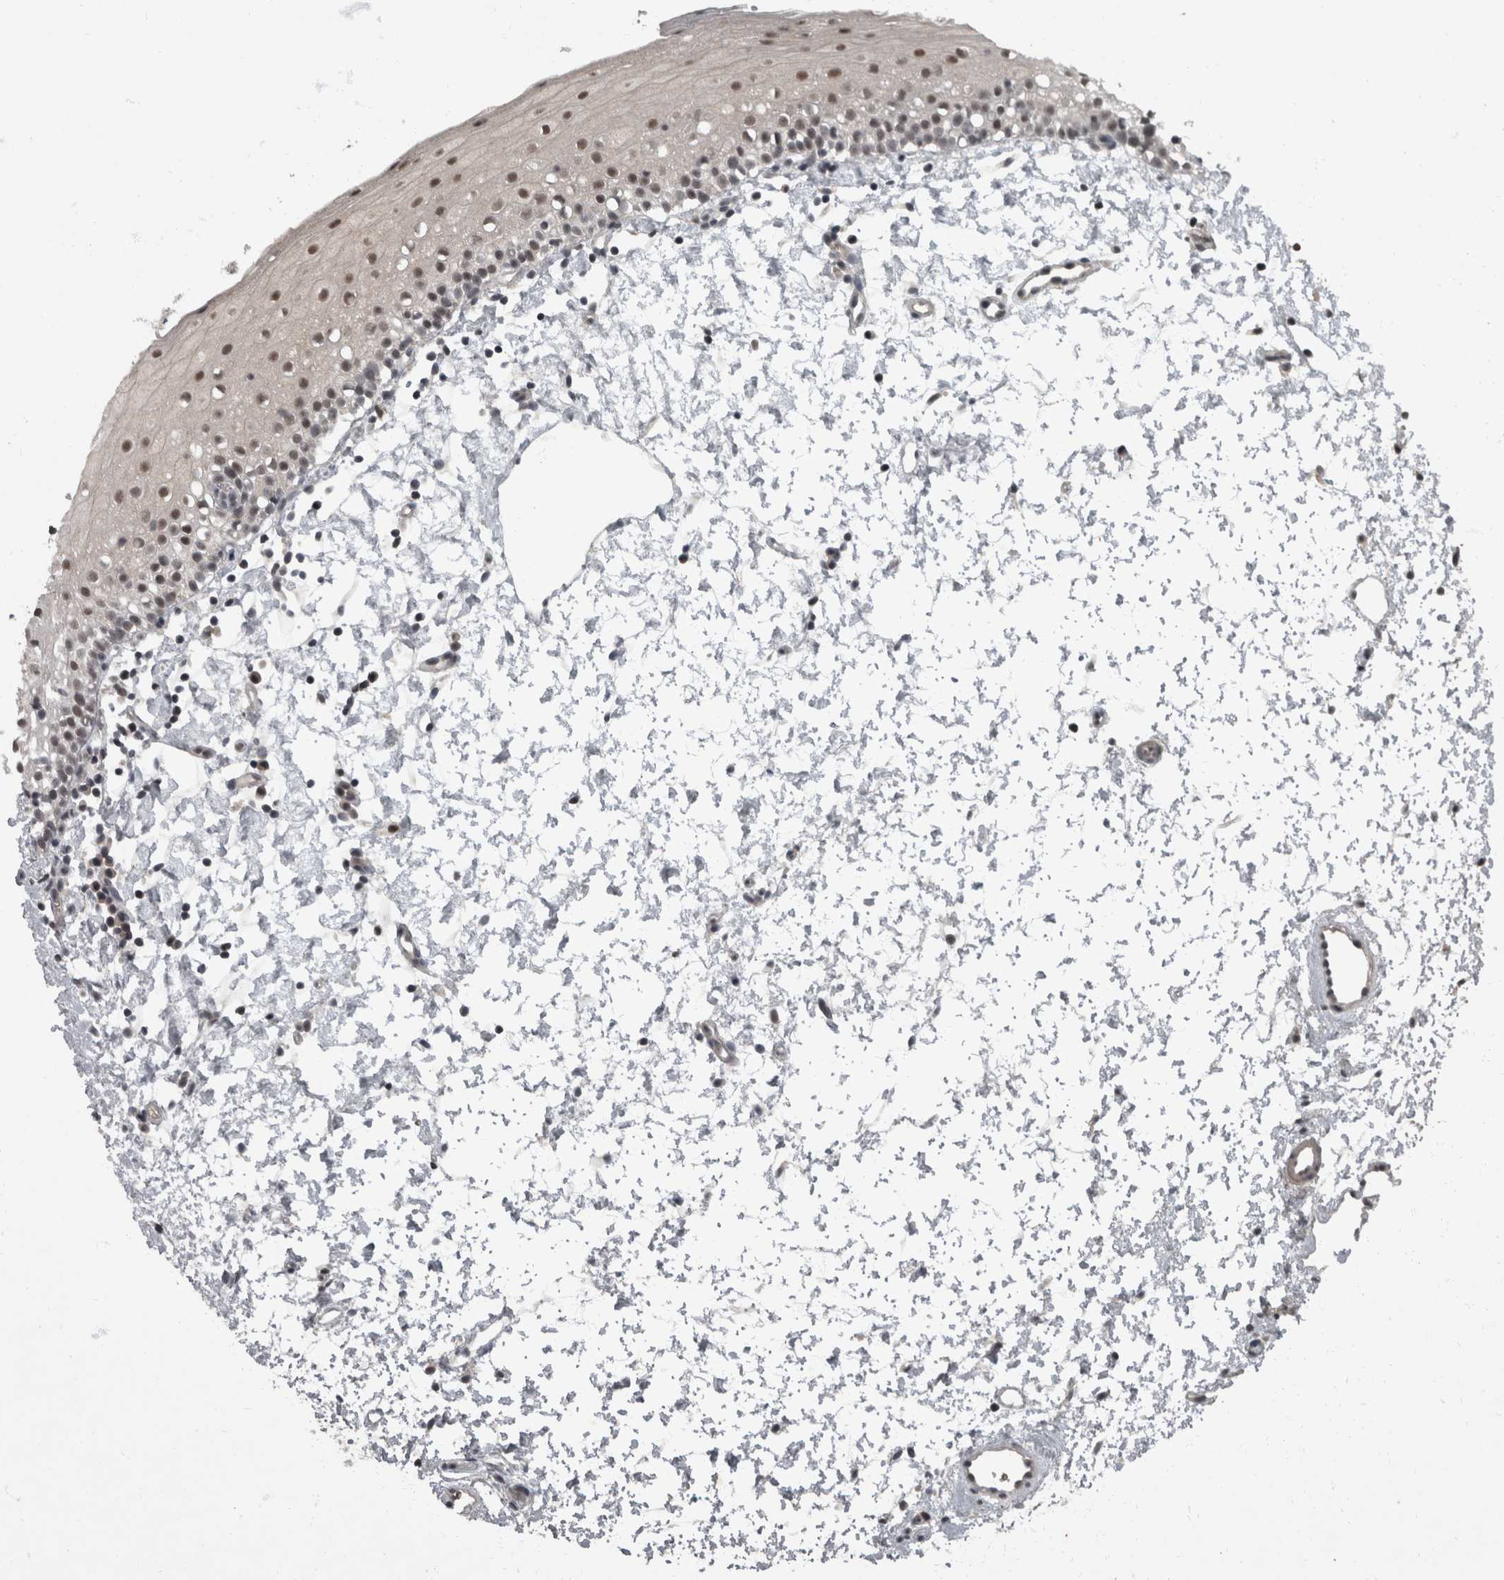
{"staining": {"intensity": "moderate", "quantity": ">75%", "location": "nuclear"}, "tissue": "oral mucosa", "cell_type": "Squamous epithelial cells", "image_type": "normal", "snomed": [{"axis": "morphology", "description": "Normal tissue, NOS"}, {"axis": "topography", "description": "Oral tissue"}], "caption": "A medium amount of moderate nuclear expression is appreciated in approximately >75% of squamous epithelial cells in unremarkable oral mucosa. The staining is performed using DAB (3,3'-diaminobenzidine) brown chromogen to label protein expression. The nuclei are counter-stained blue using hematoxylin.", "gene": "WDR33", "patient": {"sex": "male", "age": 28}}